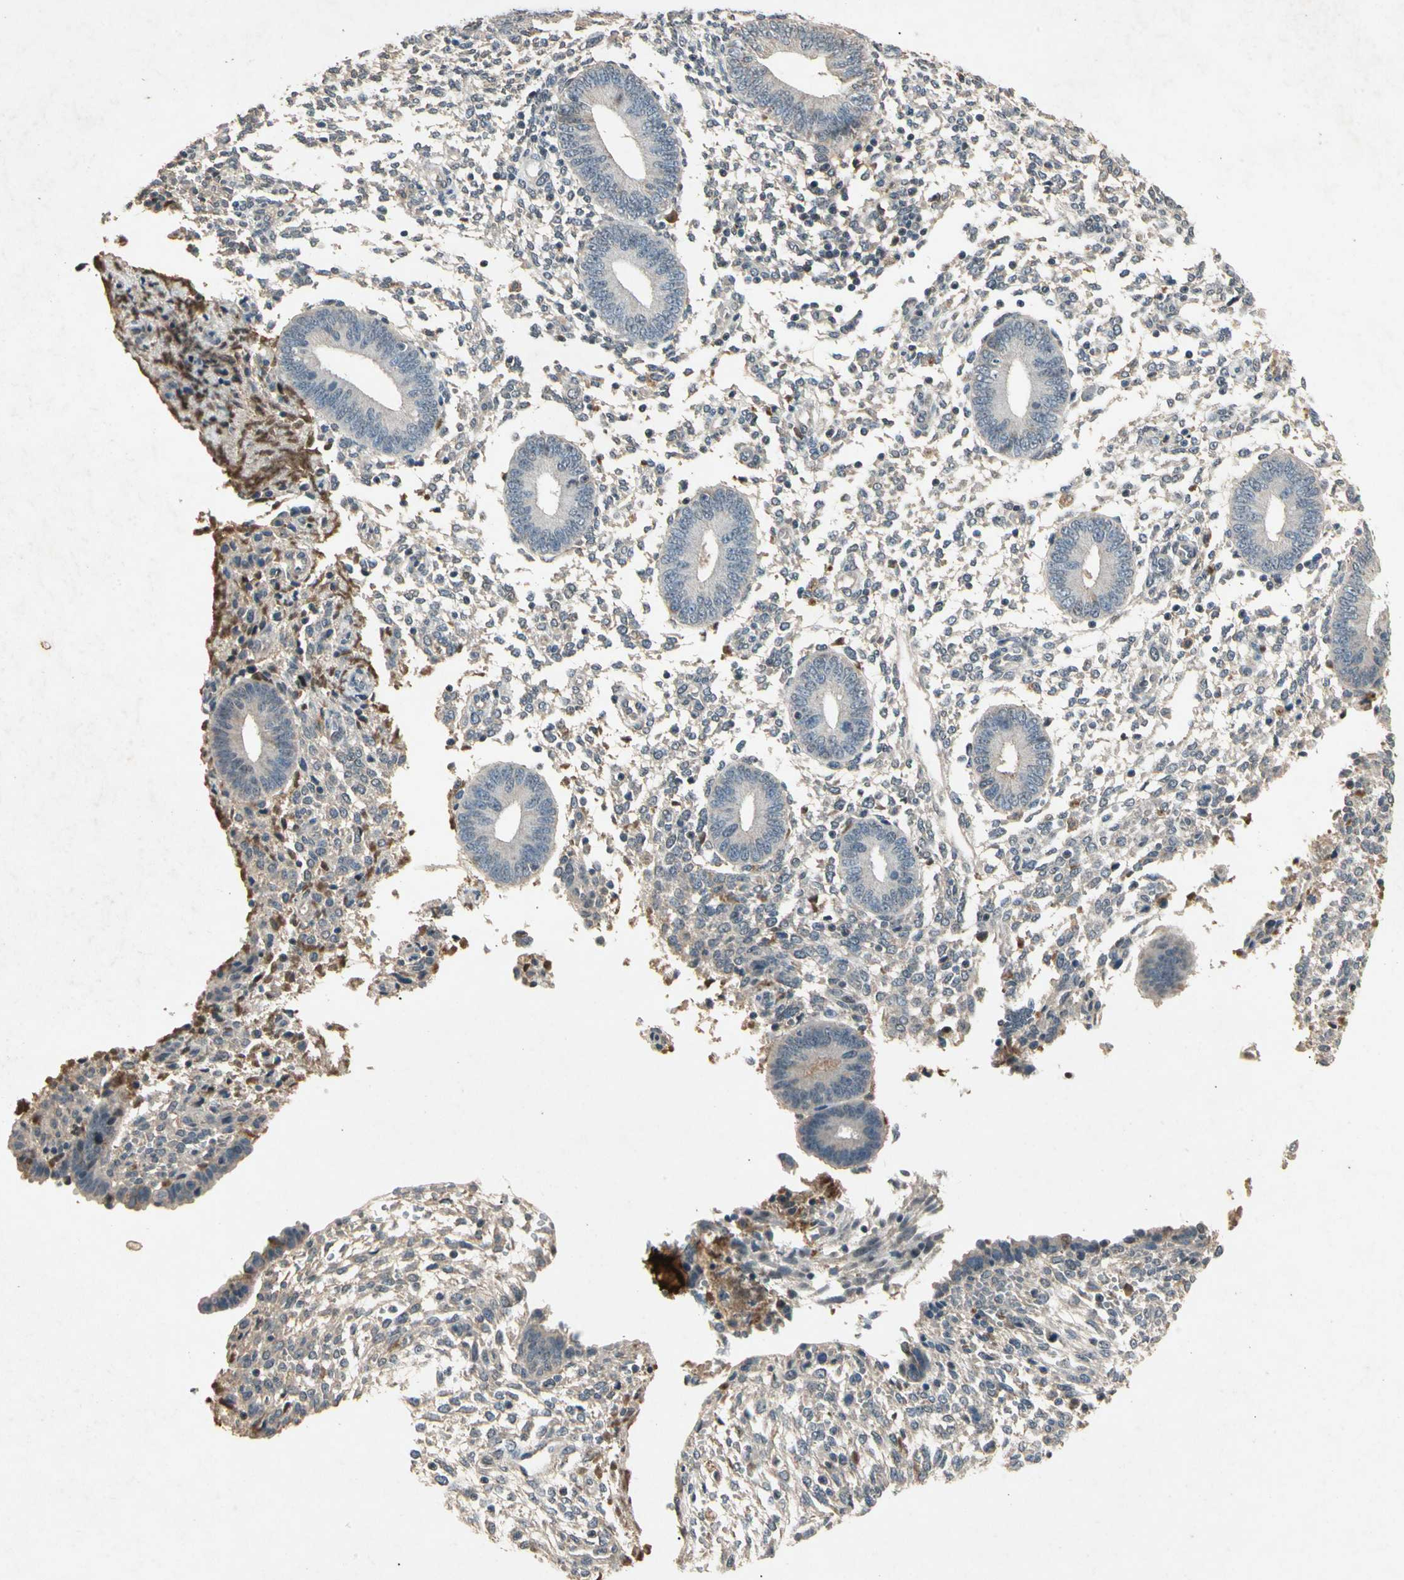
{"staining": {"intensity": "moderate", "quantity": "<25%", "location": "cytoplasmic/membranous"}, "tissue": "endometrium", "cell_type": "Cells in endometrial stroma", "image_type": "normal", "snomed": [{"axis": "morphology", "description": "Normal tissue, NOS"}, {"axis": "topography", "description": "Endometrium"}], "caption": "Moderate cytoplasmic/membranous positivity for a protein is present in approximately <25% of cells in endometrial stroma of unremarkable endometrium using immunohistochemistry.", "gene": "CP", "patient": {"sex": "female", "age": 35}}